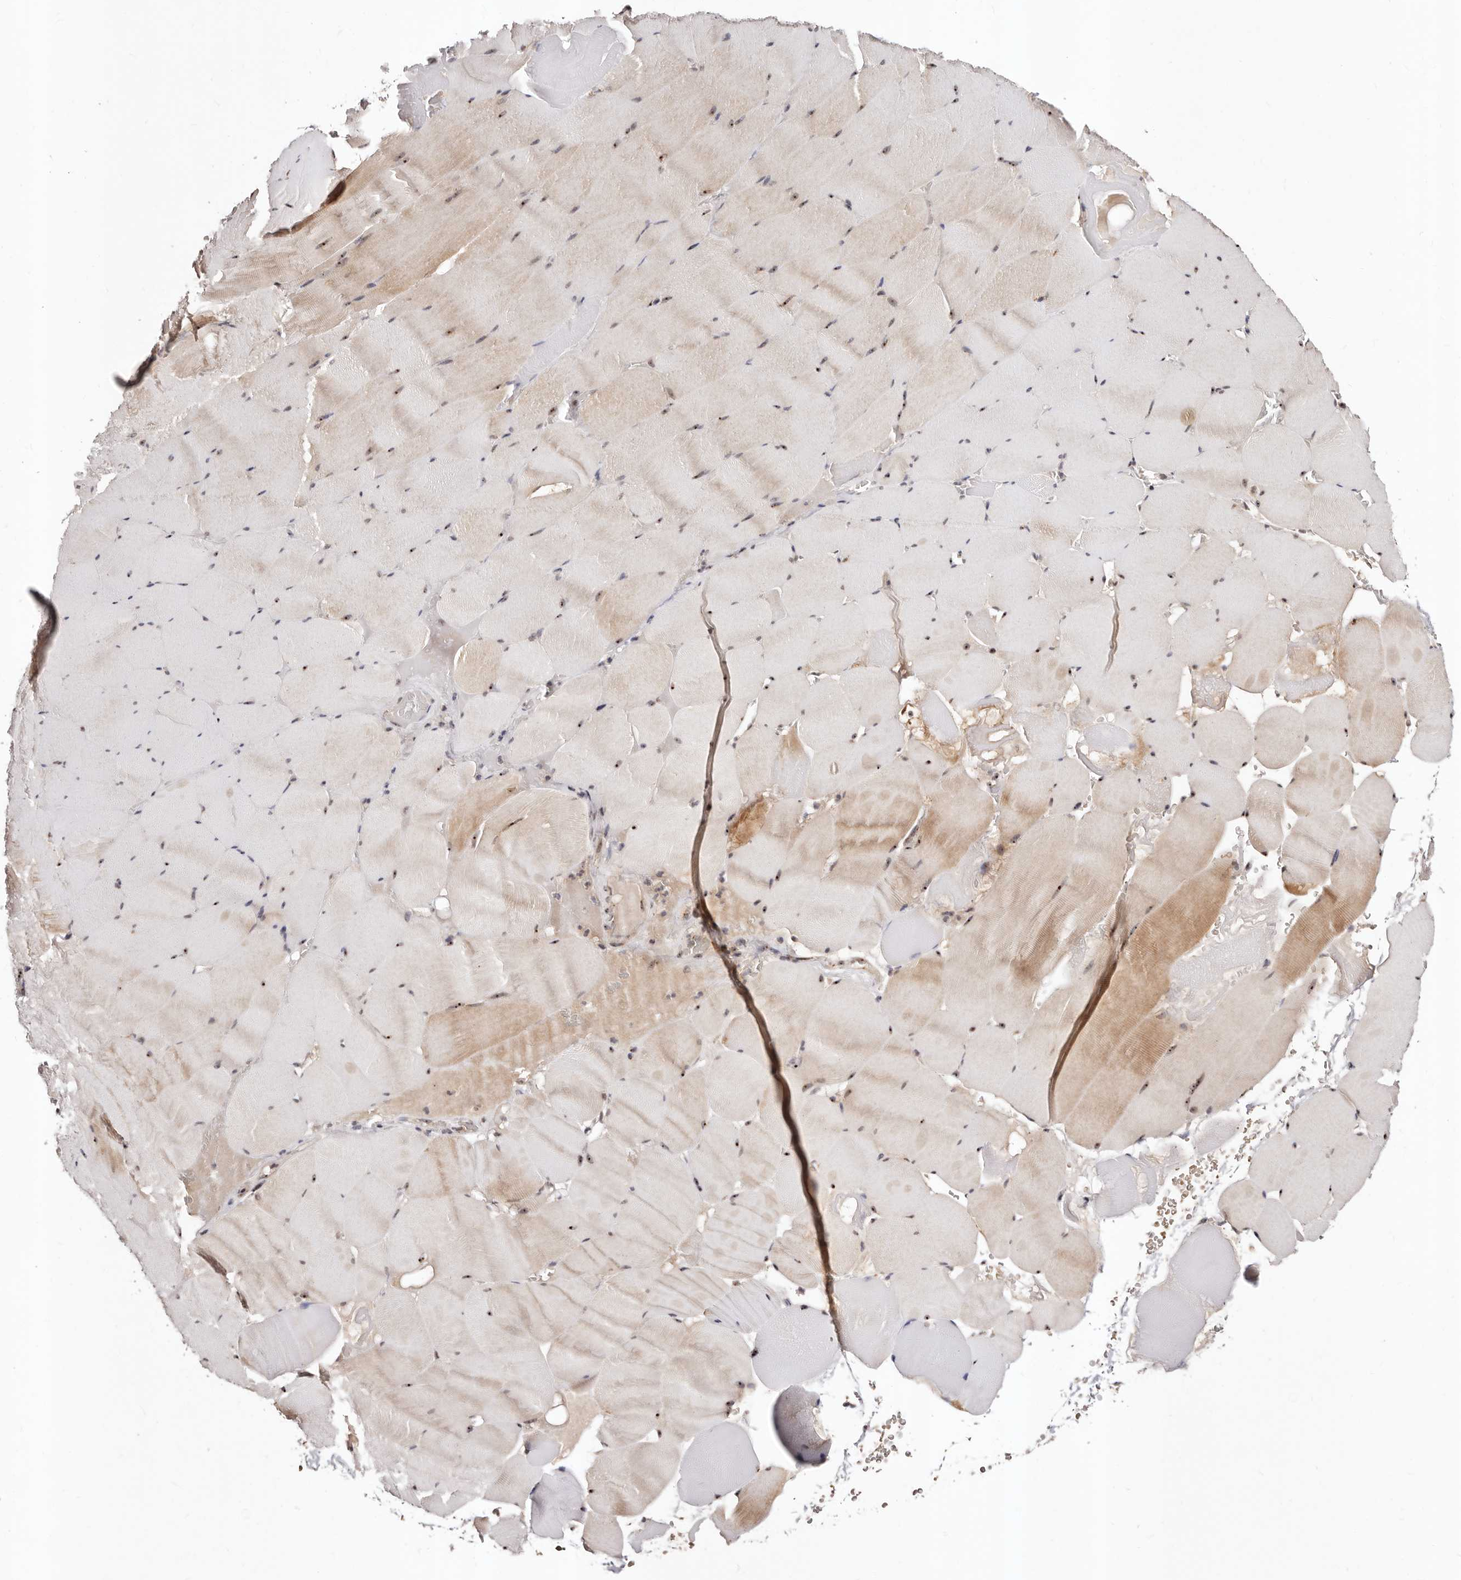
{"staining": {"intensity": "moderate", "quantity": "25%-75%", "location": "cytoplasmic/membranous,nuclear"}, "tissue": "skeletal muscle", "cell_type": "Myocytes", "image_type": "normal", "snomed": [{"axis": "morphology", "description": "Normal tissue, NOS"}, {"axis": "topography", "description": "Skeletal muscle"}], "caption": "DAB immunohistochemical staining of unremarkable human skeletal muscle displays moderate cytoplasmic/membranous,nuclear protein positivity in approximately 25%-75% of myocytes.", "gene": "APOL6", "patient": {"sex": "male", "age": 62}}